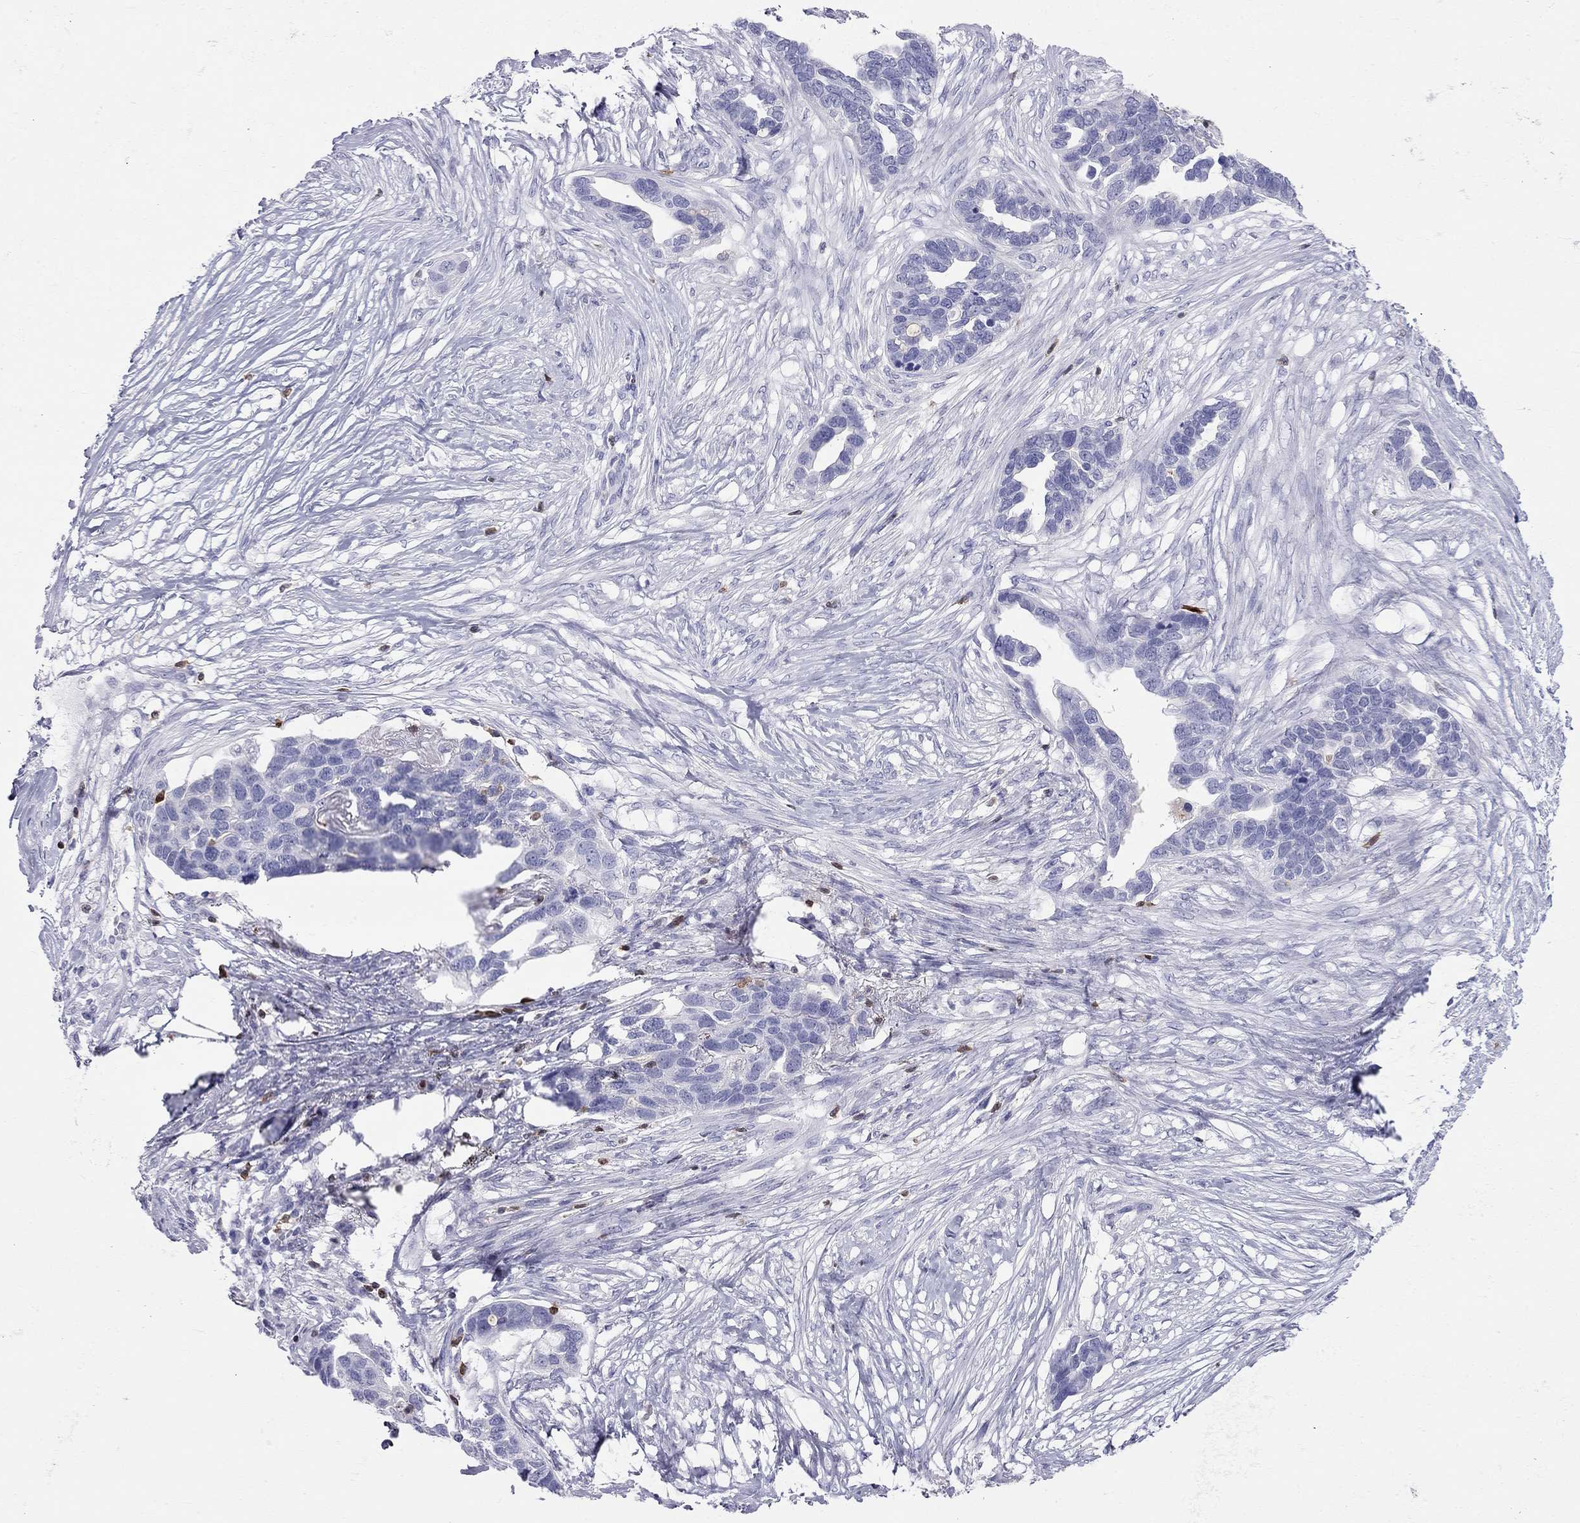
{"staining": {"intensity": "negative", "quantity": "none", "location": "none"}, "tissue": "ovarian cancer", "cell_type": "Tumor cells", "image_type": "cancer", "snomed": [{"axis": "morphology", "description": "Cystadenocarcinoma, serous, NOS"}, {"axis": "topography", "description": "Ovary"}], "caption": "Tumor cells are negative for protein expression in human ovarian cancer.", "gene": "SH2D2A", "patient": {"sex": "female", "age": 54}}